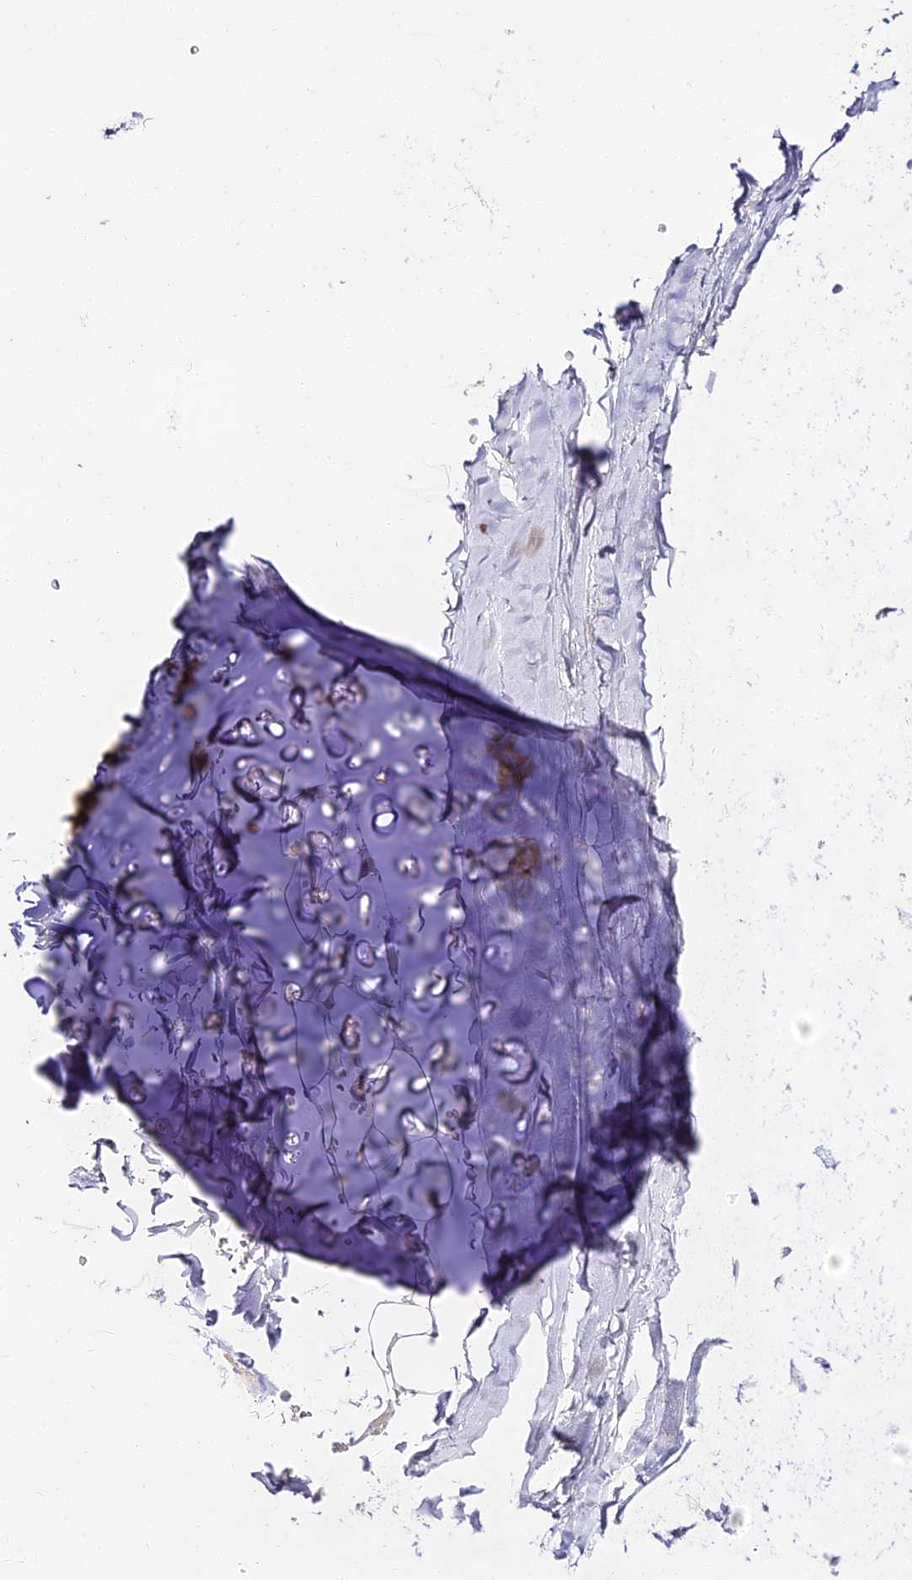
{"staining": {"intensity": "negative", "quantity": "none", "location": "none"}, "tissue": "adipose tissue", "cell_type": "Adipocytes", "image_type": "normal", "snomed": [{"axis": "morphology", "description": "Normal tissue, NOS"}, {"axis": "topography", "description": "Lymph node"}, {"axis": "topography", "description": "Bronchus"}], "caption": "Immunohistochemistry photomicrograph of unremarkable human adipose tissue stained for a protein (brown), which exhibits no expression in adipocytes.", "gene": "ALPG", "patient": {"sex": "male", "age": 63}}